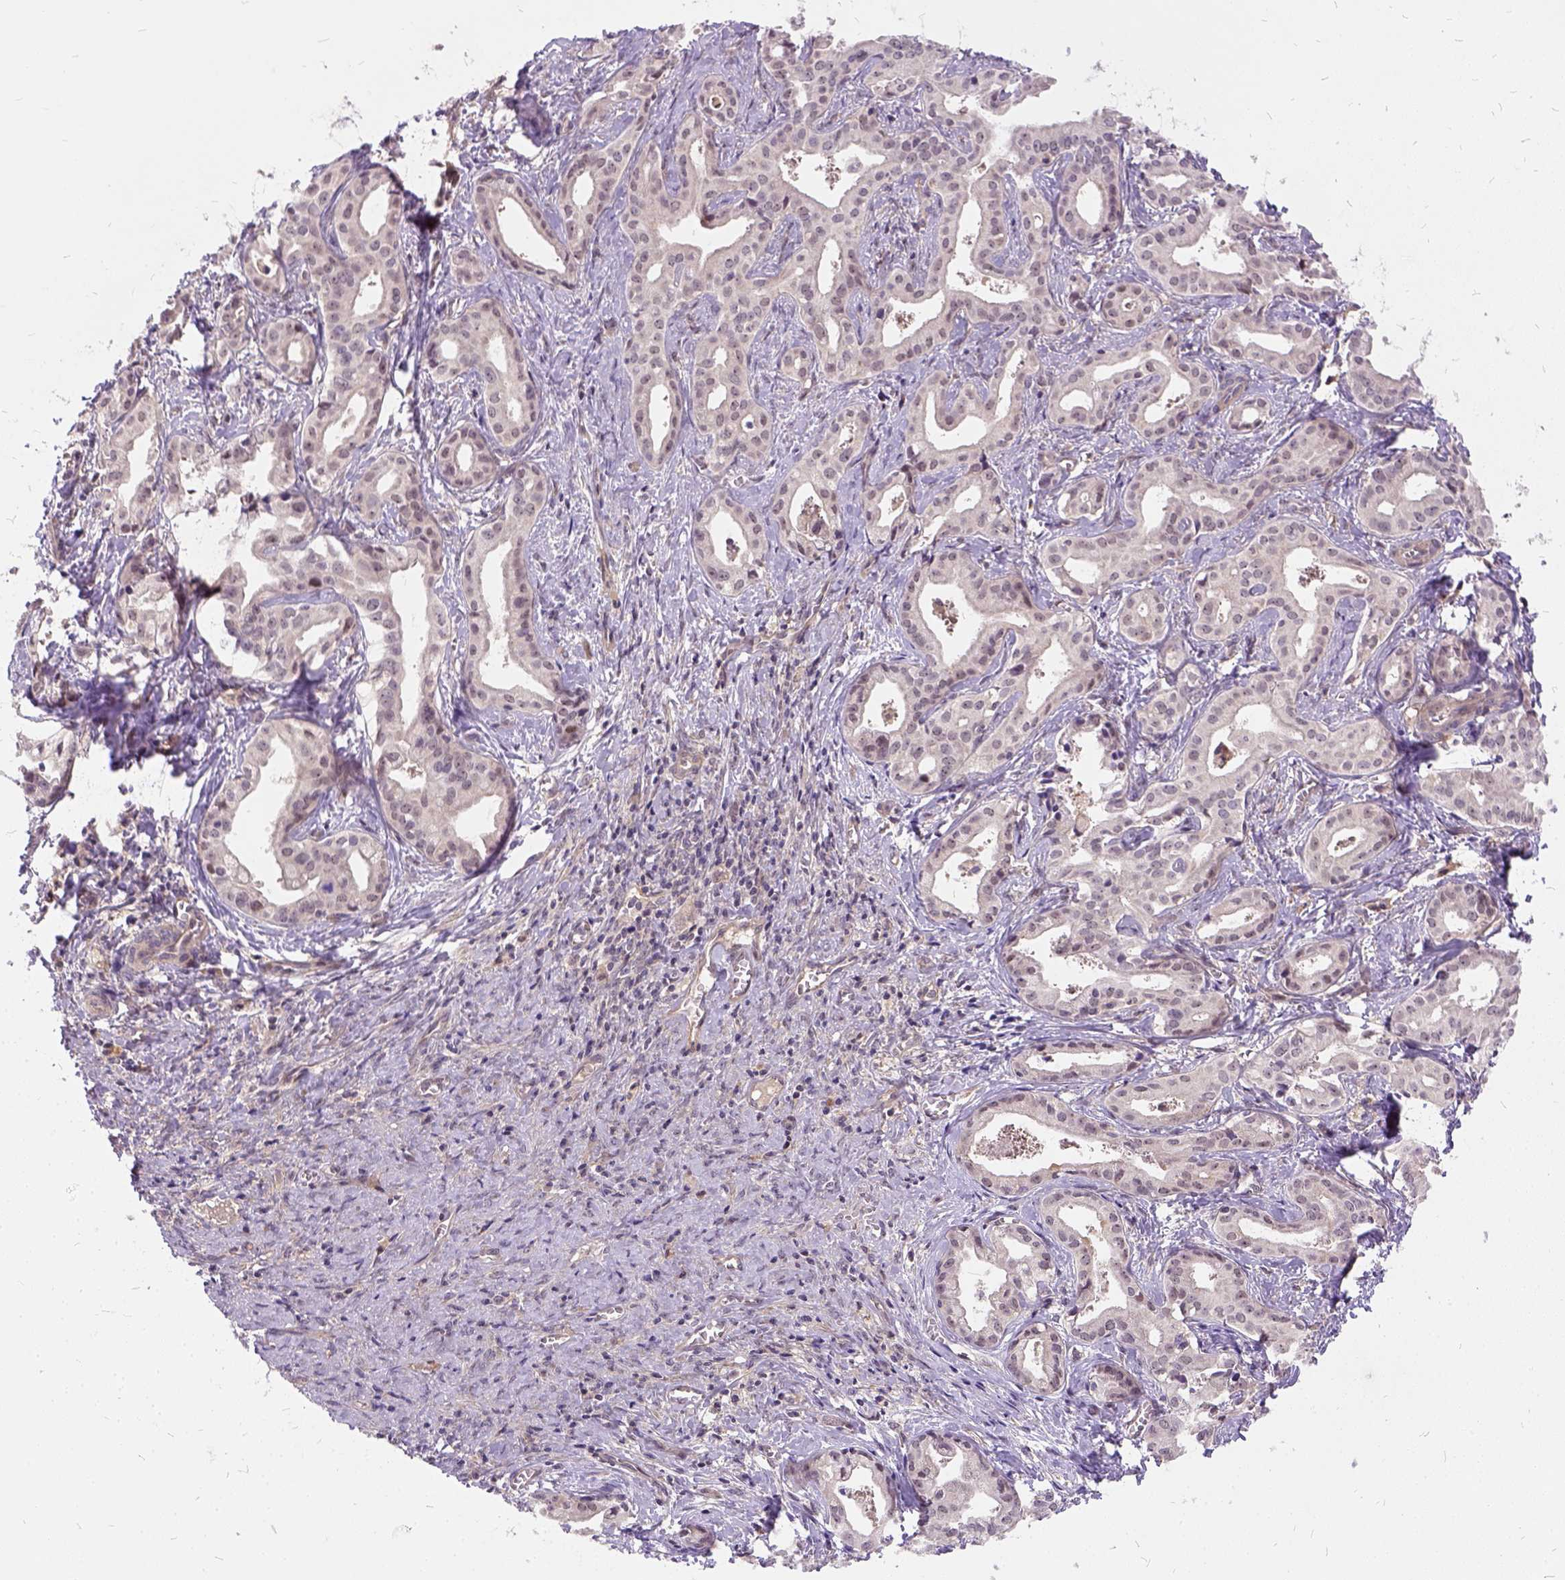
{"staining": {"intensity": "negative", "quantity": "none", "location": "none"}, "tissue": "liver cancer", "cell_type": "Tumor cells", "image_type": "cancer", "snomed": [{"axis": "morphology", "description": "Cholangiocarcinoma"}, {"axis": "topography", "description": "Liver"}], "caption": "High power microscopy histopathology image of an immunohistochemistry histopathology image of liver cancer (cholangiocarcinoma), revealing no significant expression in tumor cells. The staining was performed using DAB (3,3'-diaminobenzidine) to visualize the protein expression in brown, while the nuclei were stained in blue with hematoxylin (Magnification: 20x).", "gene": "ILRUN", "patient": {"sex": "female", "age": 65}}